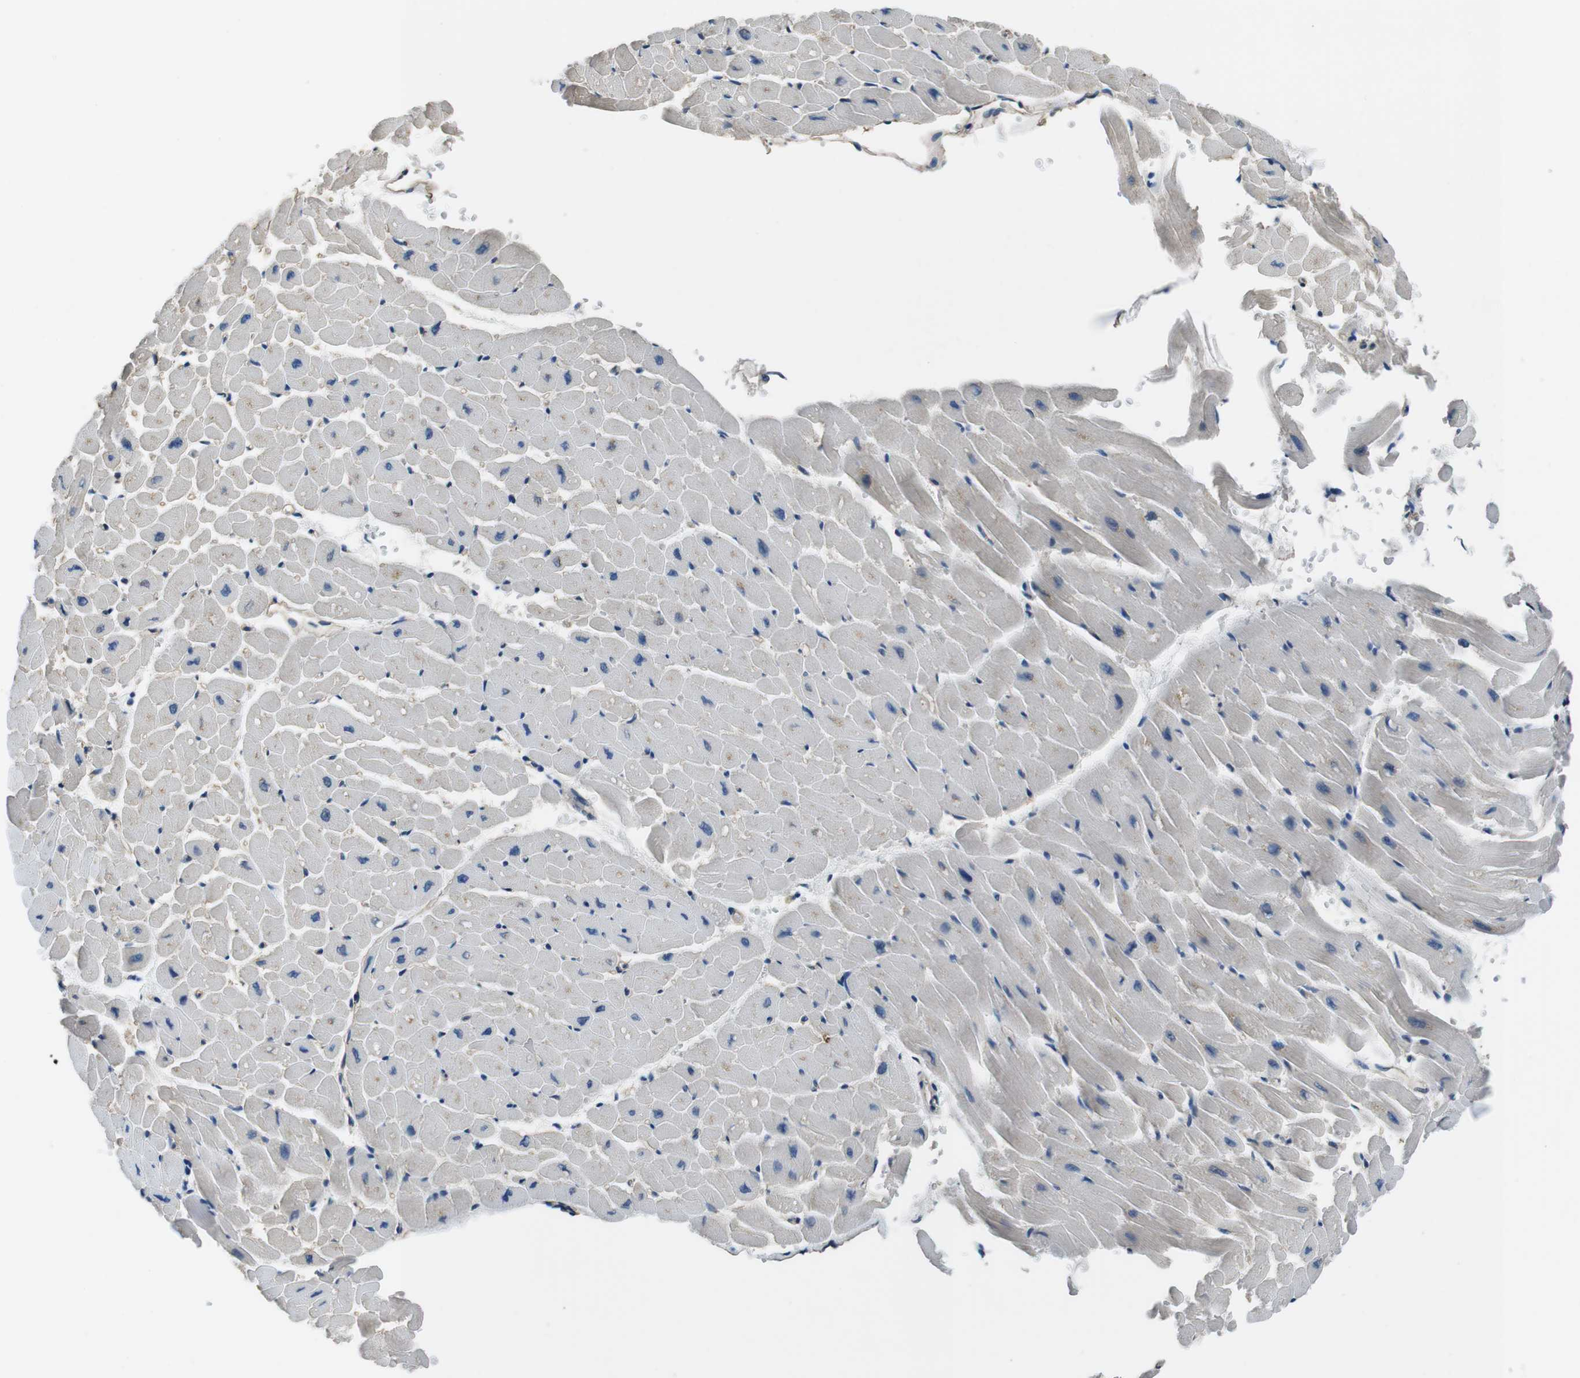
{"staining": {"intensity": "weak", "quantity": "<25%", "location": "cytoplasmic/membranous"}, "tissue": "heart muscle", "cell_type": "Cardiomyocytes", "image_type": "normal", "snomed": [{"axis": "morphology", "description": "Normal tissue, NOS"}, {"axis": "topography", "description": "Heart"}], "caption": "Immunohistochemistry of normal human heart muscle displays no expression in cardiomyocytes.", "gene": "CASQ1", "patient": {"sex": "male", "age": 45}}